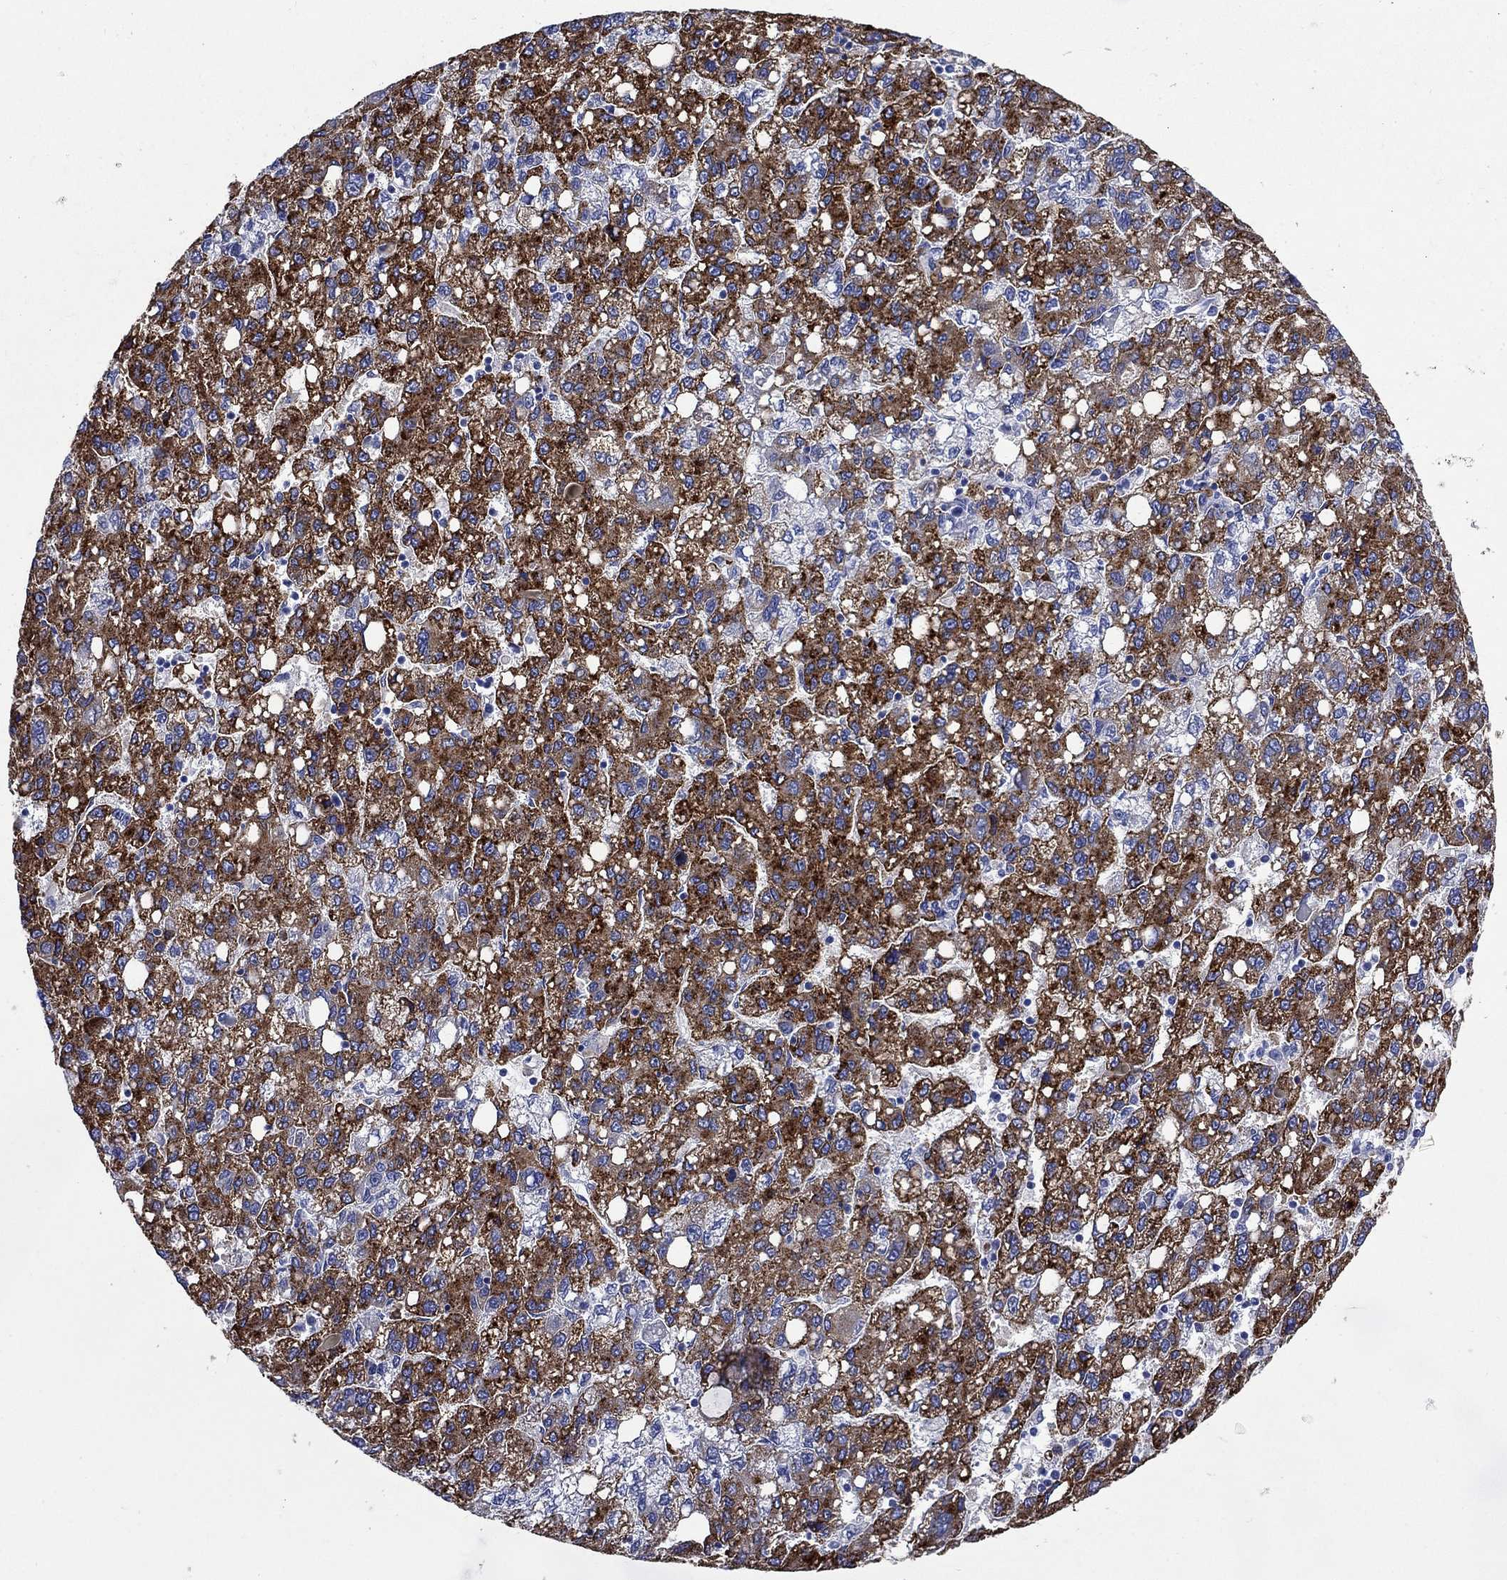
{"staining": {"intensity": "strong", "quantity": "25%-75%", "location": "cytoplasmic/membranous"}, "tissue": "liver cancer", "cell_type": "Tumor cells", "image_type": "cancer", "snomed": [{"axis": "morphology", "description": "Carcinoma, Hepatocellular, NOS"}, {"axis": "topography", "description": "Liver"}], "caption": "Liver cancer was stained to show a protein in brown. There is high levels of strong cytoplasmic/membranous expression in approximately 25%-75% of tumor cells.", "gene": "TFR2", "patient": {"sex": "female", "age": 82}}